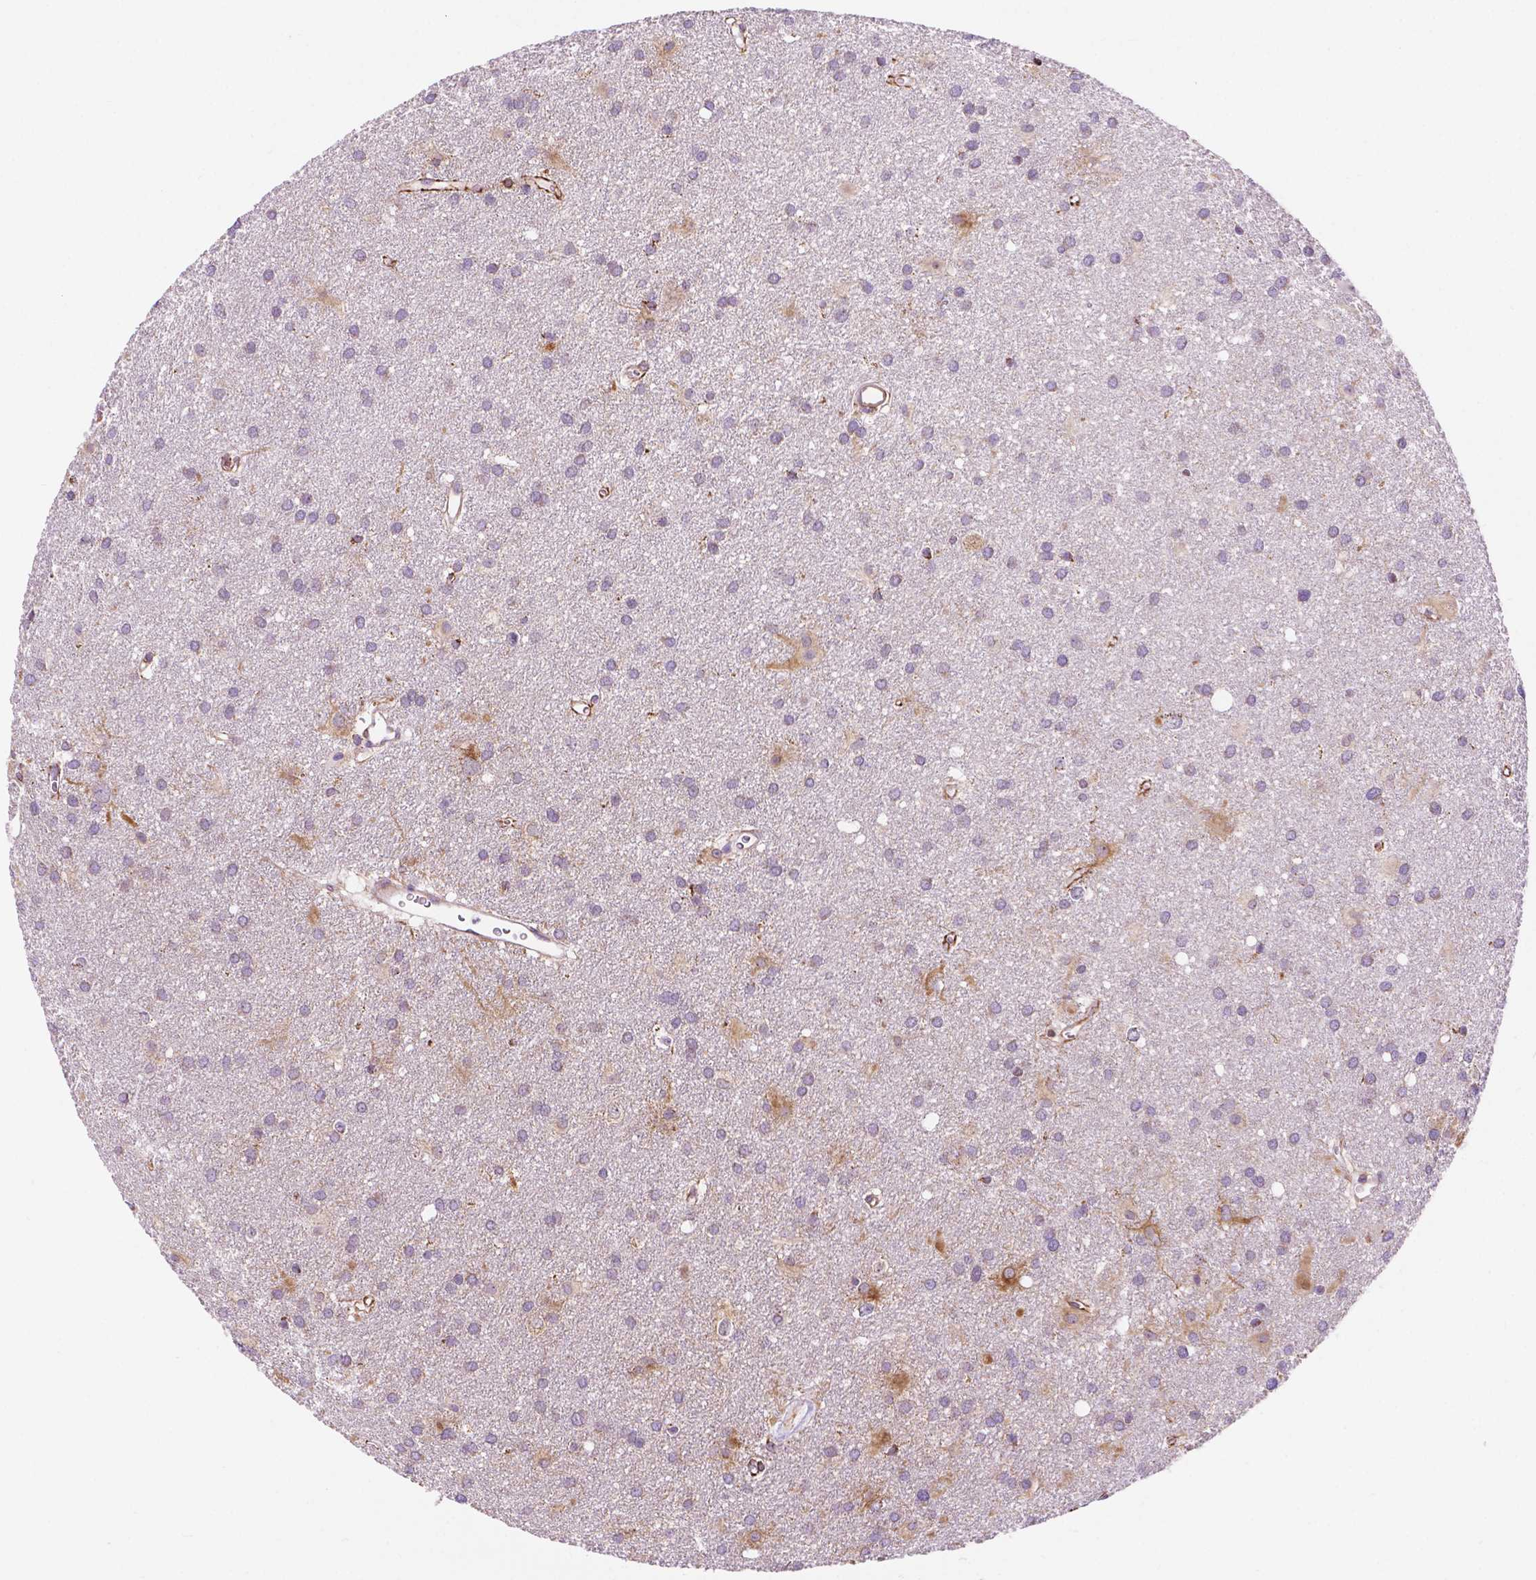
{"staining": {"intensity": "negative", "quantity": "none", "location": "none"}, "tissue": "glioma", "cell_type": "Tumor cells", "image_type": "cancer", "snomed": [{"axis": "morphology", "description": "Glioma, malignant, Low grade"}, {"axis": "topography", "description": "Brain"}], "caption": "Tumor cells are negative for brown protein staining in glioma.", "gene": "GEMIN4", "patient": {"sex": "male", "age": 58}}